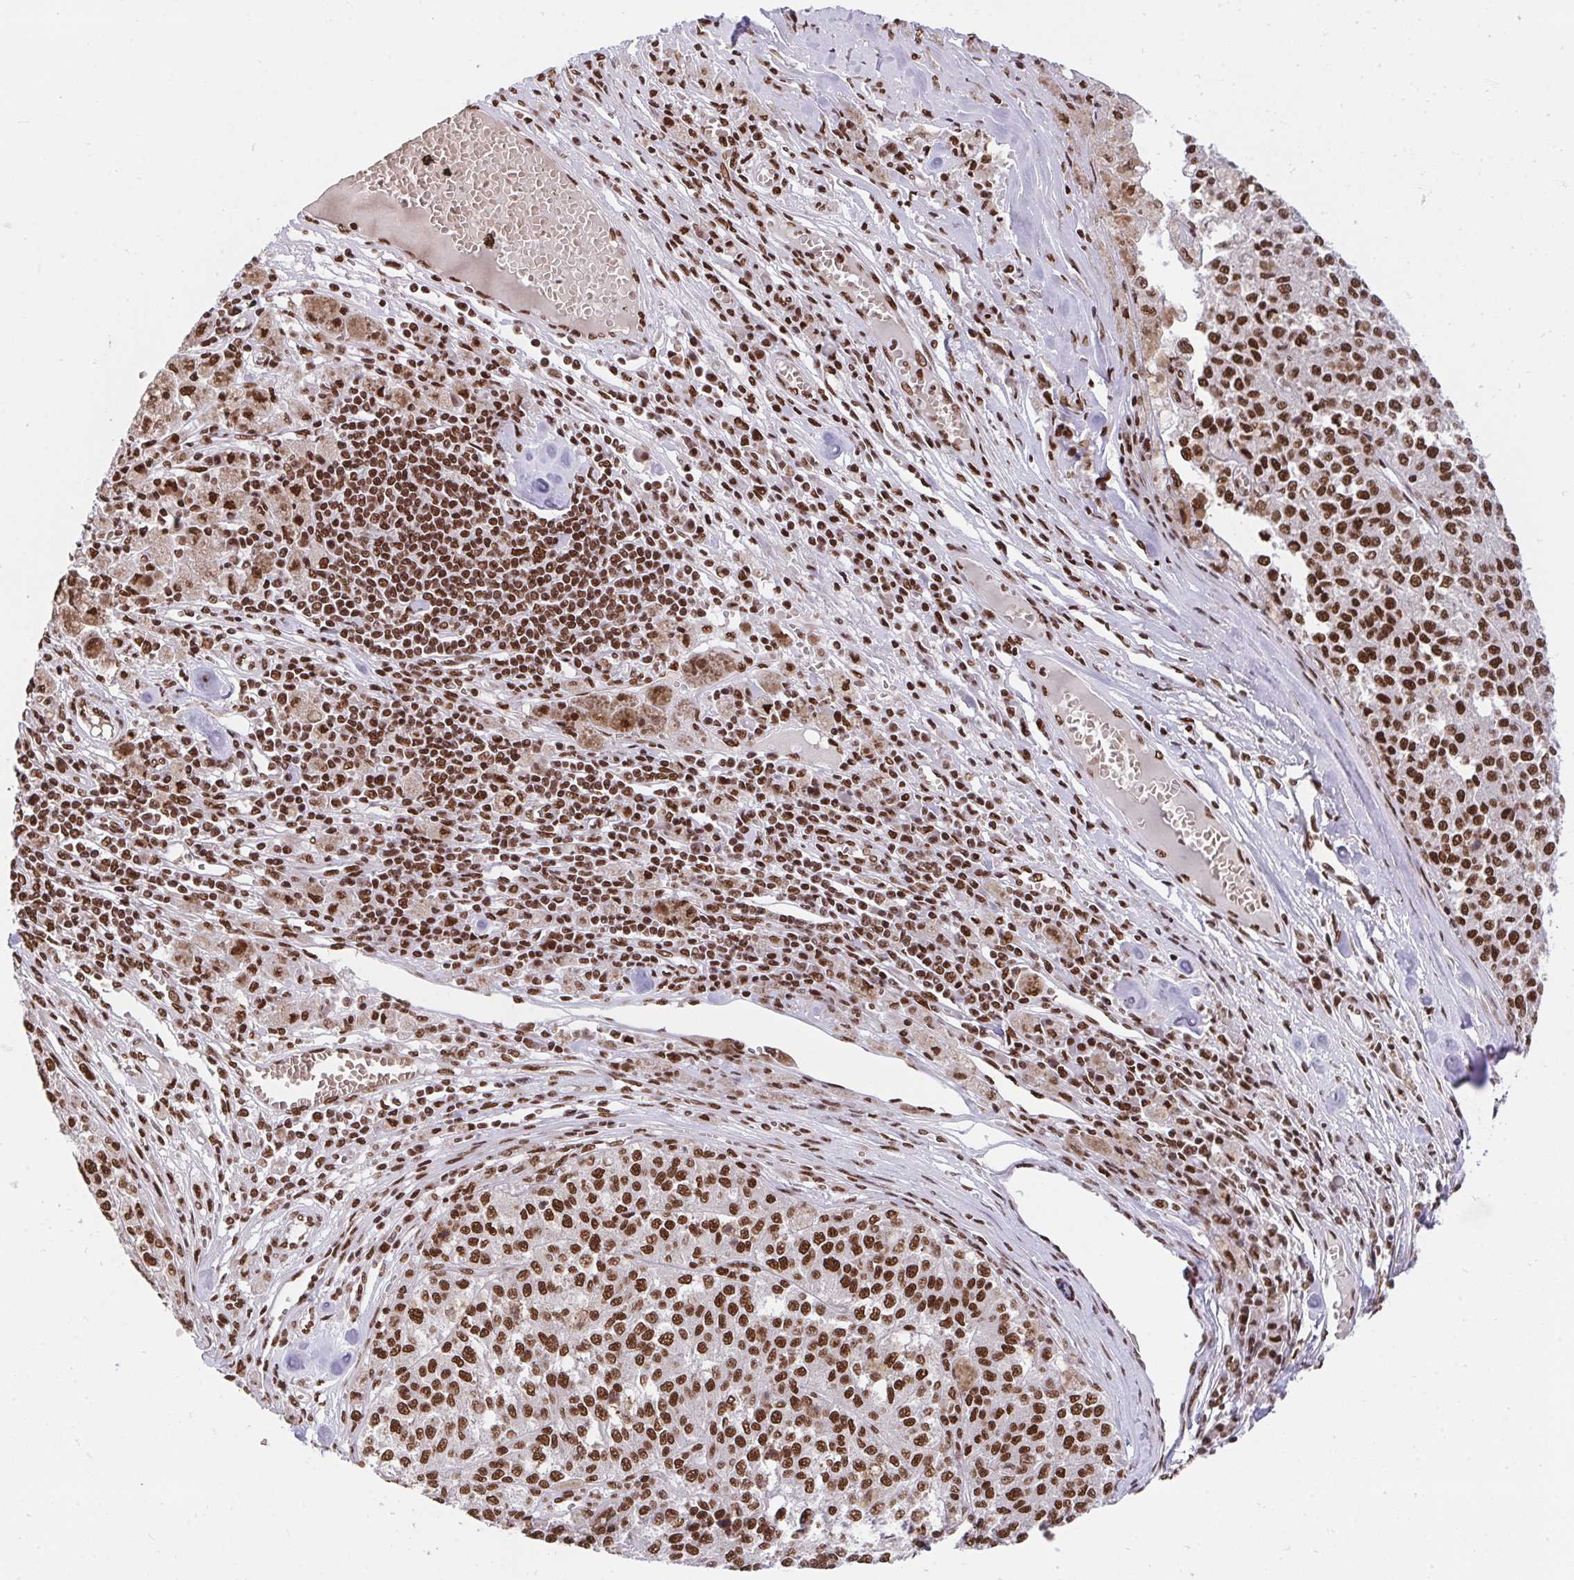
{"staining": {"intensity": "moderate", "quantity": ">75%", "location": "nuclear"}, "tissue": "melanoma", "cell_type": "Tumor cells", "image_type": "cancer", "snomed": [{"axis": "morphology", "description": "Malignant melanoma, Metastatic site"}, {"axis": "topography", "description": "Lymph node"}], "caption": "The micrograph shows staining of malignant melanoma (metastatic site), revealing moderate nuclear protein staining (brown color) within tumor cells.", "gene": "HNRNPL", "patient": {"sex": "female", "age": 64}}